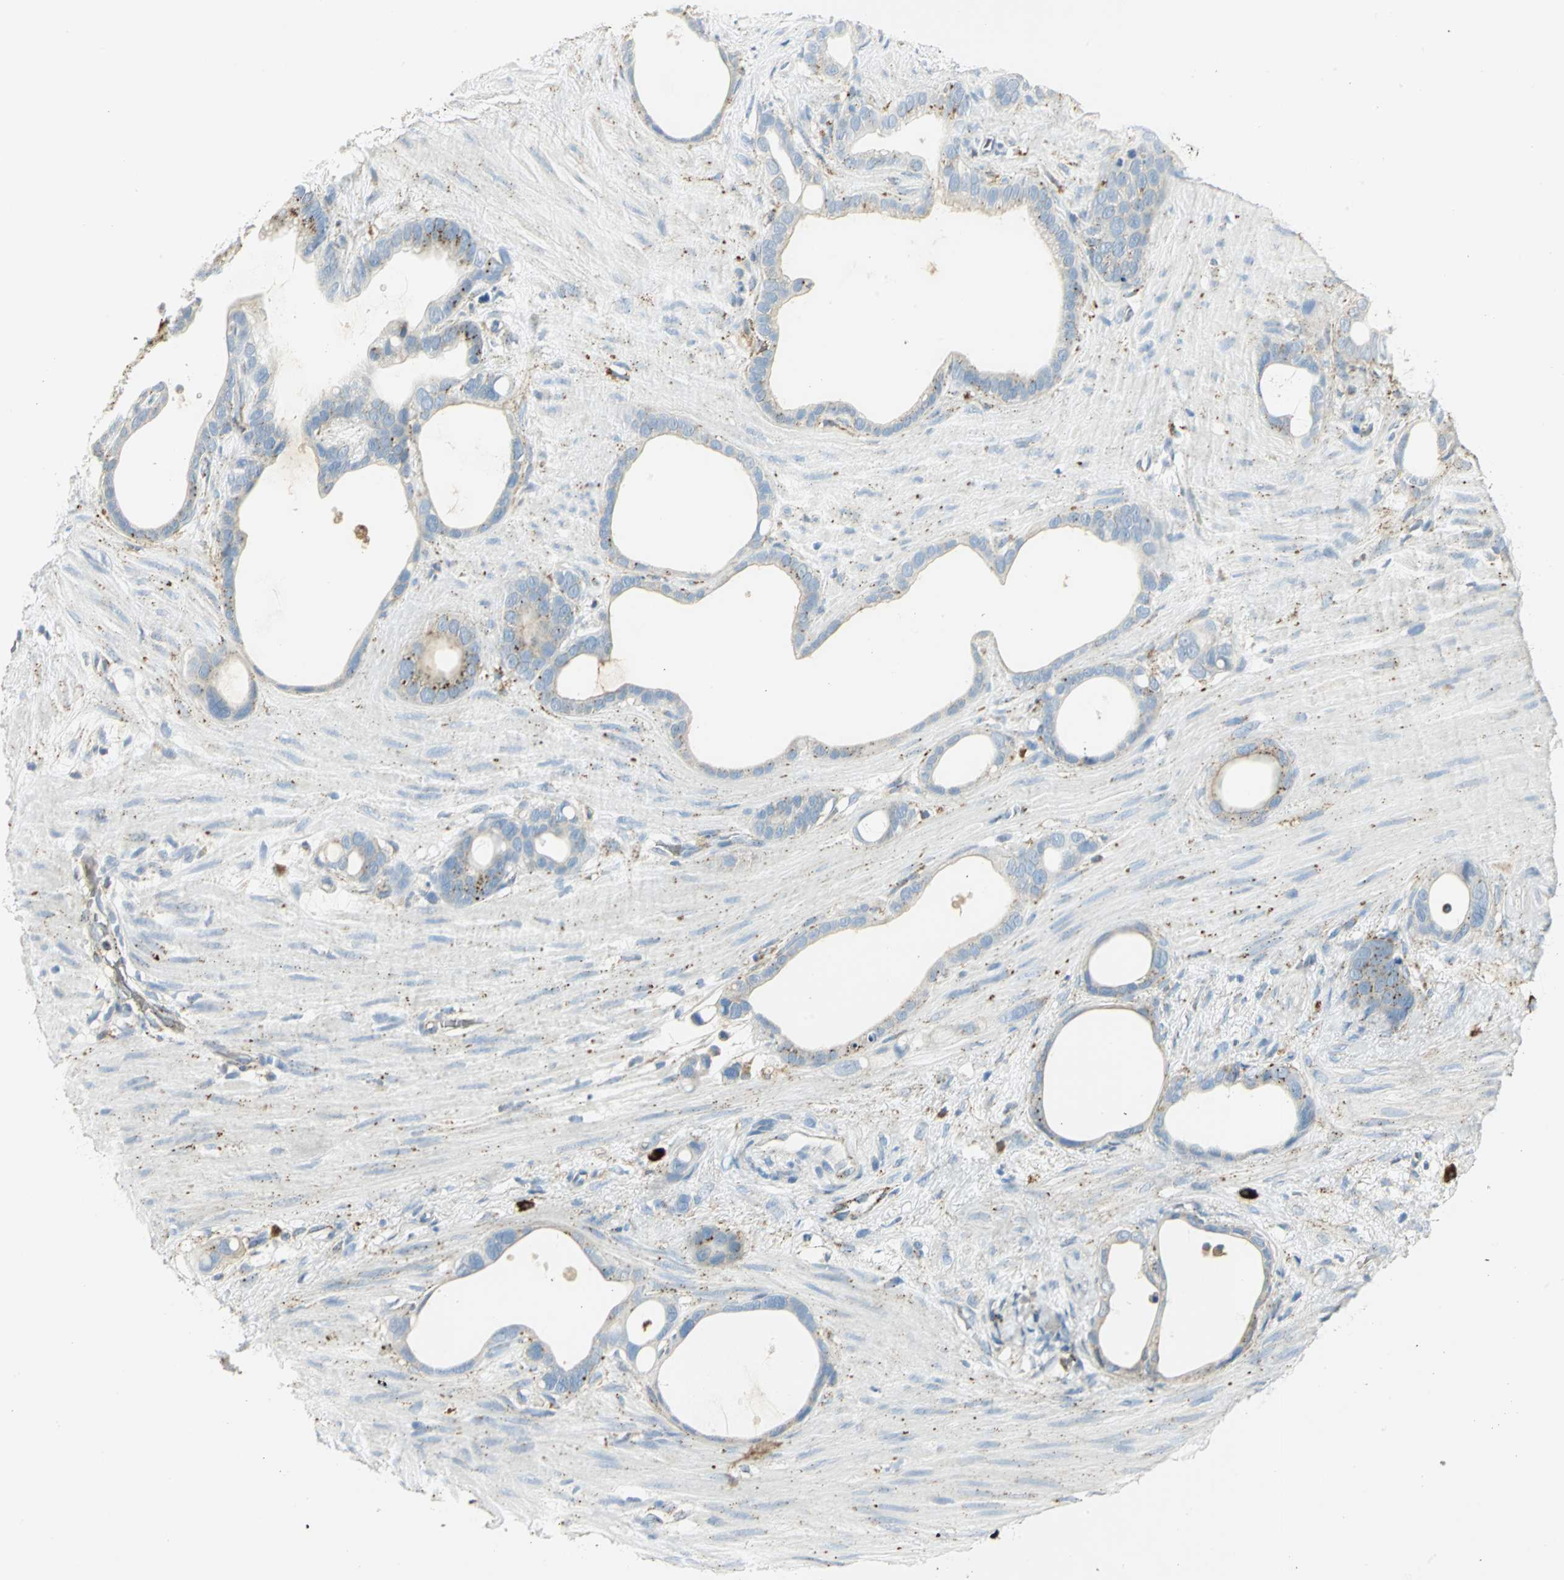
{"staining": {"intensity": "weak", "quantity": "<25%", "location": "cytoplasmic/membranous"}, "tissue": "stomach cancer", "cell_type": "Tumor cells", "image_type": "cancer", "snomed": [{"axis": "morphology", "description": "Adenocarcinoma, NOS"}, {"axis": "topography", "description": "Stomach"}], "caption": "Tumor cells show no significant positivity in stomach cancer (adenocarcinoma).", "gene": "ARSA", "patient": {"sex": "female", "age": 75}}